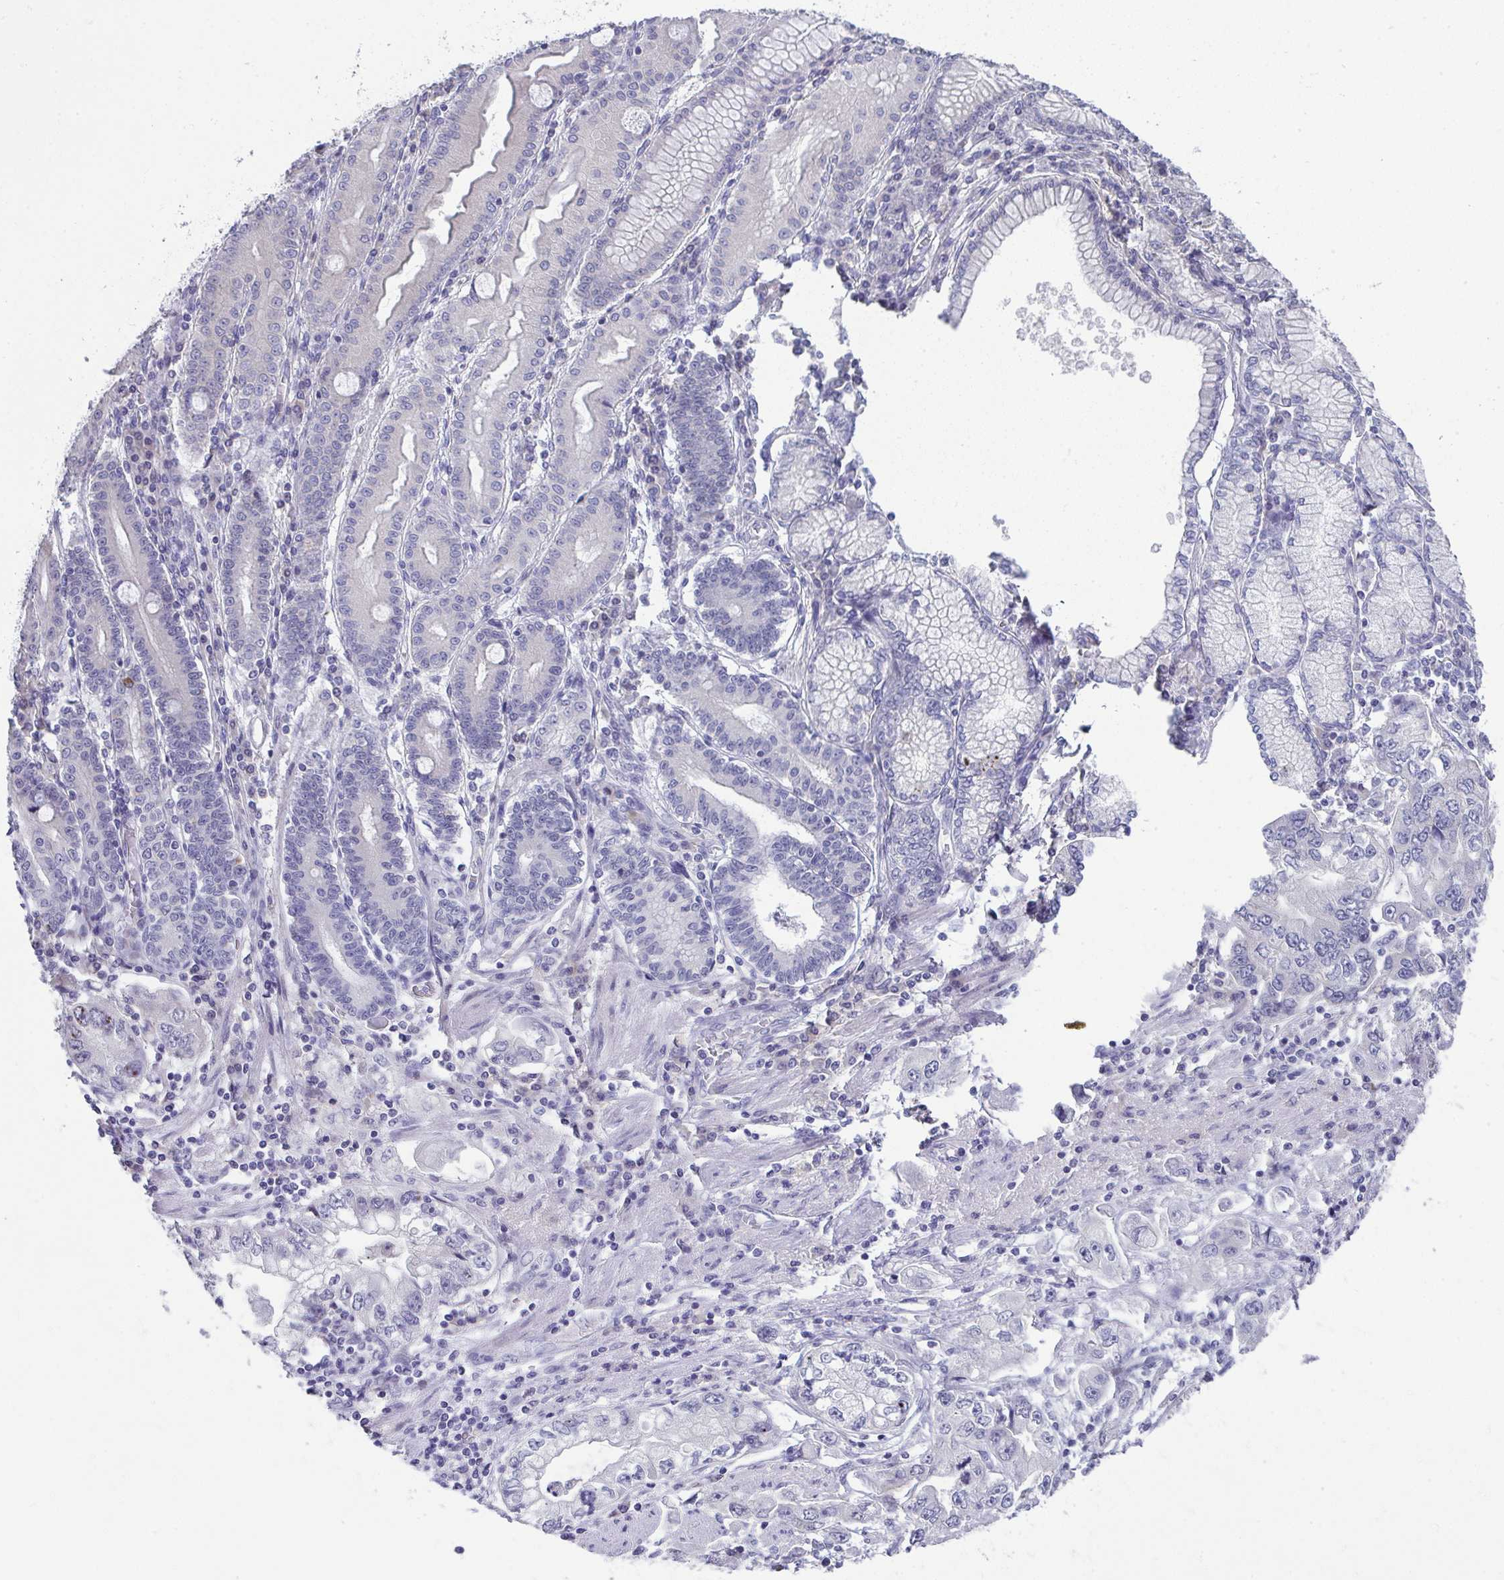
{"staining": {"intensity": "negative", "quantity": "none", "location": "none"}, "tissue": "stomach cancer", "cell_type": "Tumor cells", "image_type": "cancer", "snomed": [{"axis": "morphology", "description": "Adenocarcinoma, NOS"}, {"axis": "topography", "description": "Stomach, lower"}], "caption": "Stomach cancer was stained to show a protein in brown. There is no significant staining in tumor cells. (DAB (3,3'-diaminobenzidine) immunohistochemistry (IHC), high magnification).", "gene": "GALNT16", "patient": {"sex": "female", "age": 93}}